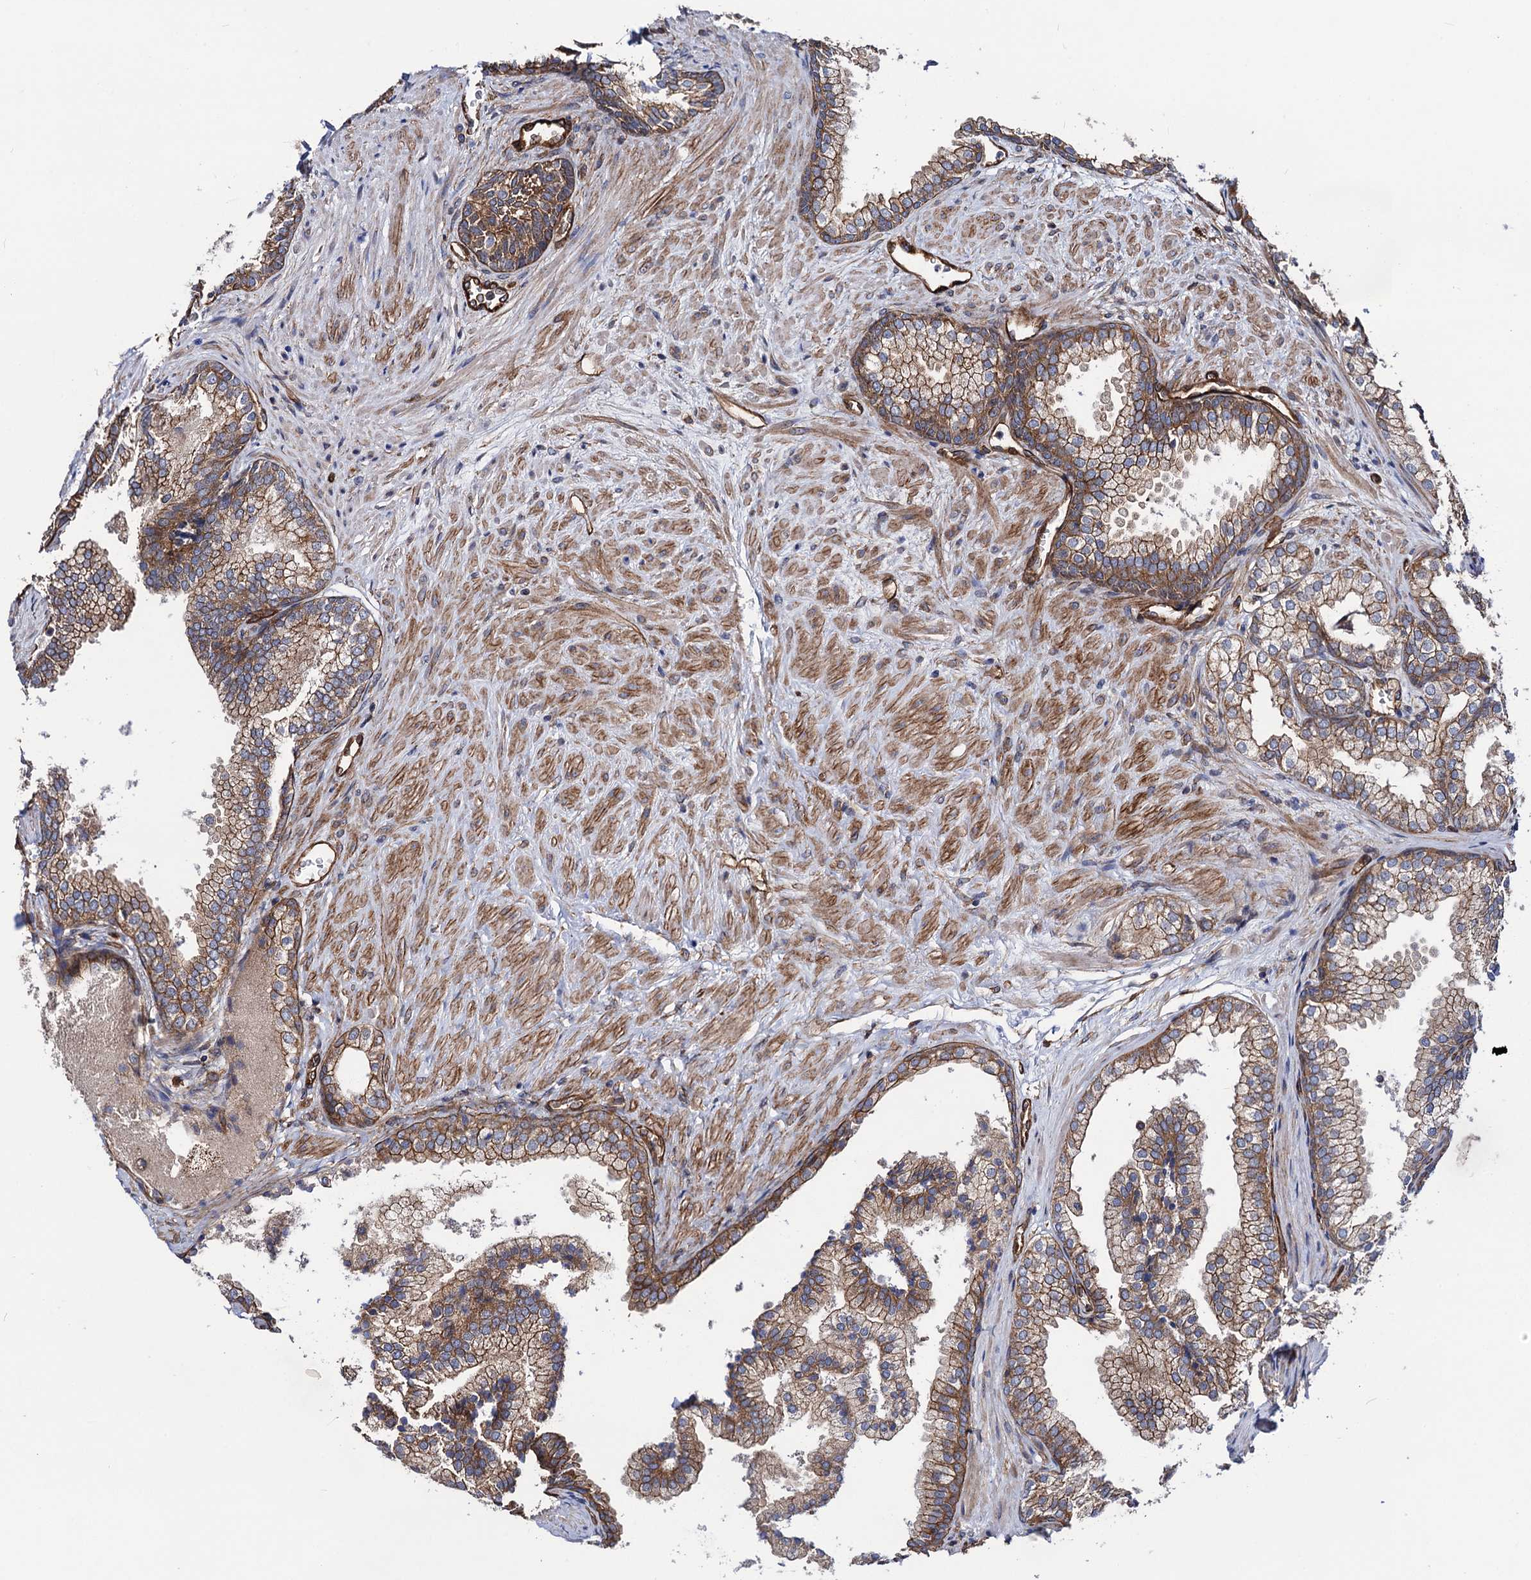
{"staining": {"intensity": "moderate", "quantity": "25%-75%", "location": "cytoplasmic/membranous"}, "tissue": "prostate", "cell_type": "Glandular cells", "image_type": "normal", "snomed": [{"axis": "morphology", "description": "Normal tissue, NOS"}, {"axis": "topography", "description": "Prostate"}], "caption": "A photomicrograph of human prostate stained for a protein shows moderate cytoplasmic/membranous brown staining in glandular cells. The staining was performed using DAB to visualize the protein expression in brown, while the nuclei were stained in blue with hematoxylin (Magnification: 20x).", "gene": "CIP2A", "patient": {"sex": "male", "age": 76}}